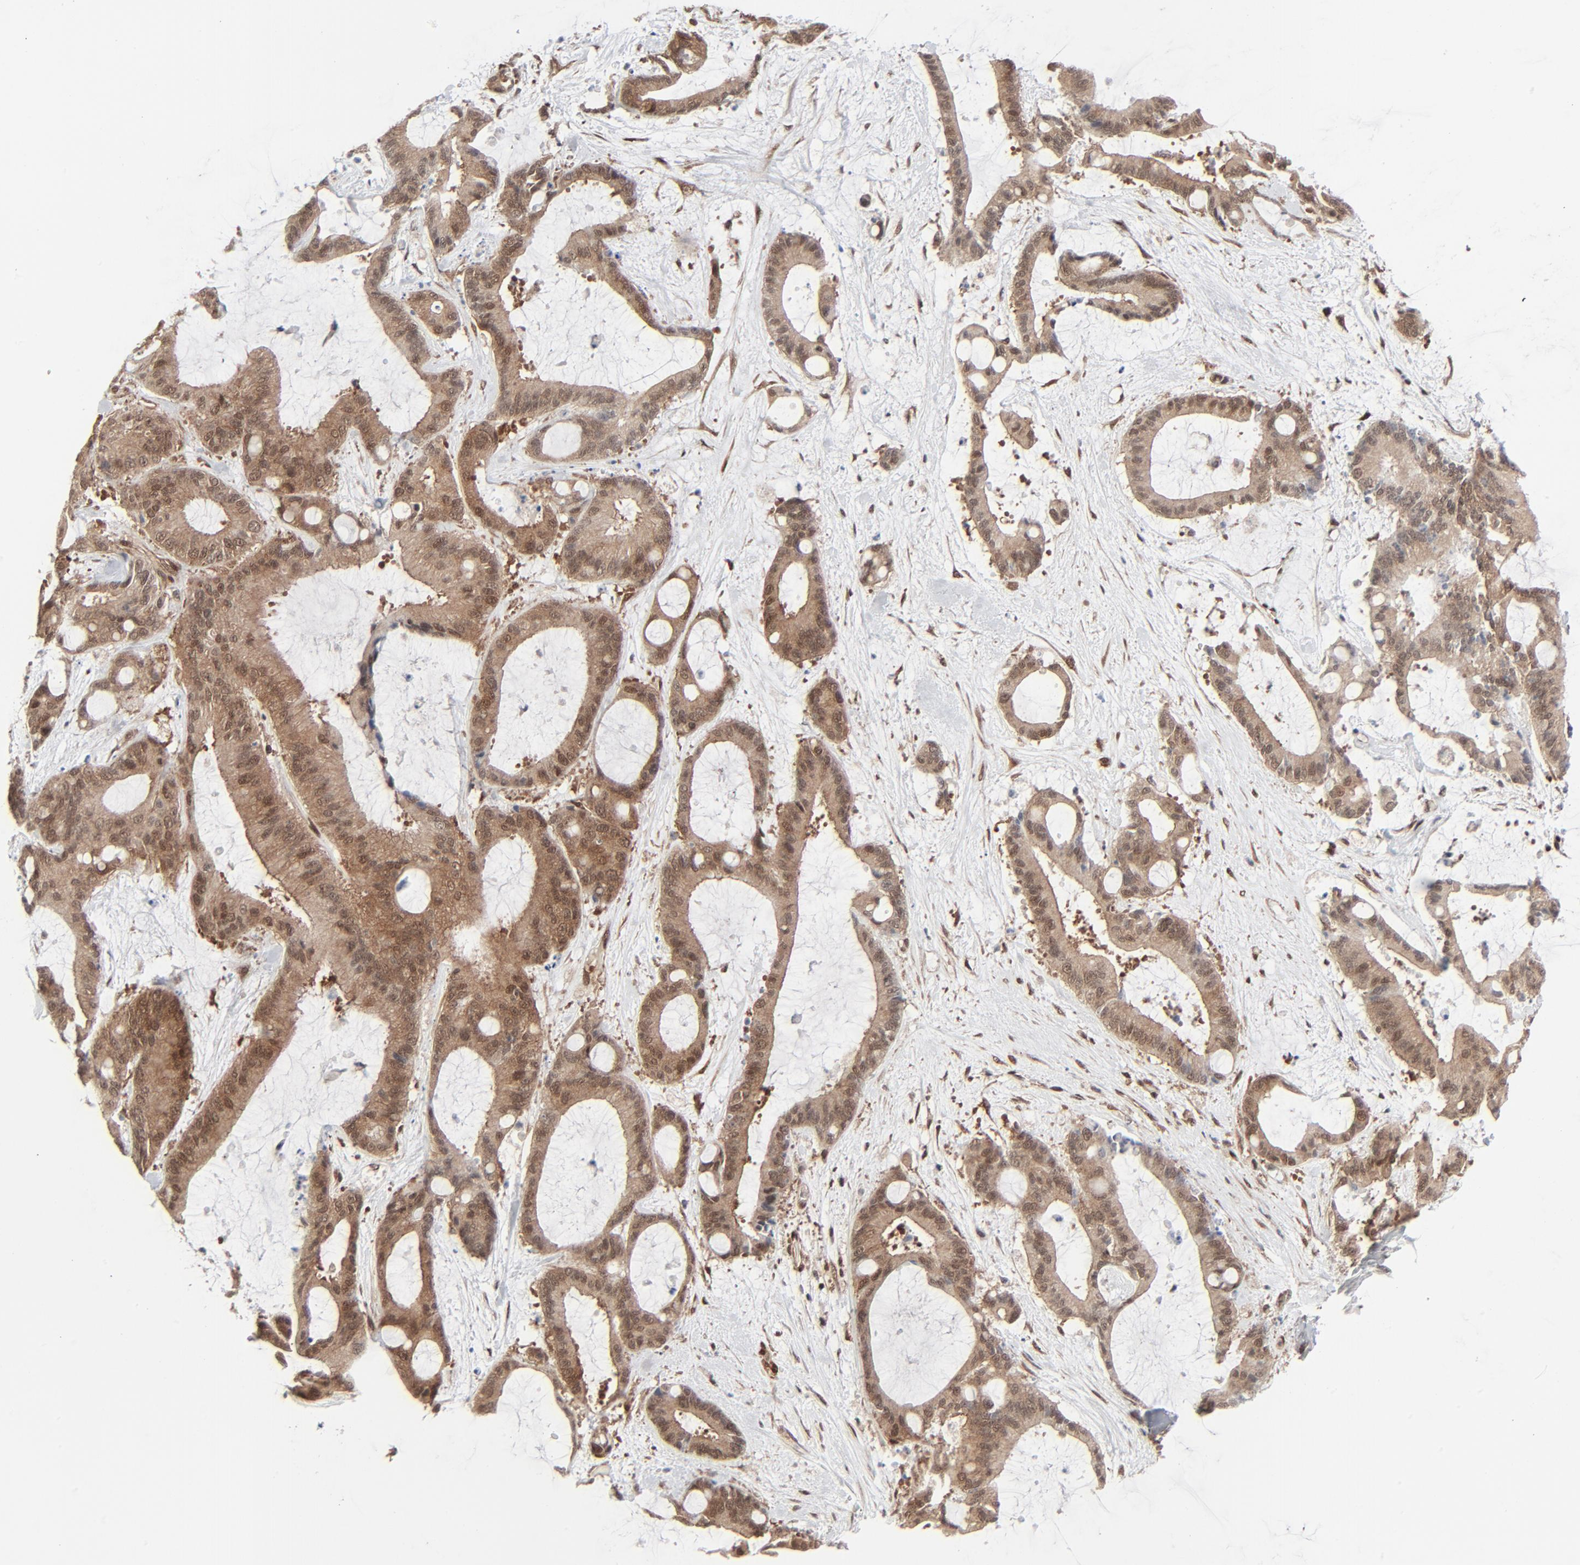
{"staining": {"intensity": "moderate", "quantity": ">75%", "location": "cytoplasmic/membranous,nuclear"}, "tissue": "liver cancer", "cell_type": "Tumor cells", "image_type": "cancer", "snomed": [{"axis": "morphology", "description": "Cholangiocarcinoma"}, {"axis": "topography", "description": "Liver"}], "caption": "Moderate cytoplasmic/membranous and nuclear positivity for a protein is appreciated in approximately >75% of tumor cells of liver cancer (cholangiocarcinoma) using immunohistochemistry (IHC).", "gene": "AKT1", "patient": {"sex": "female", "age": 73}}